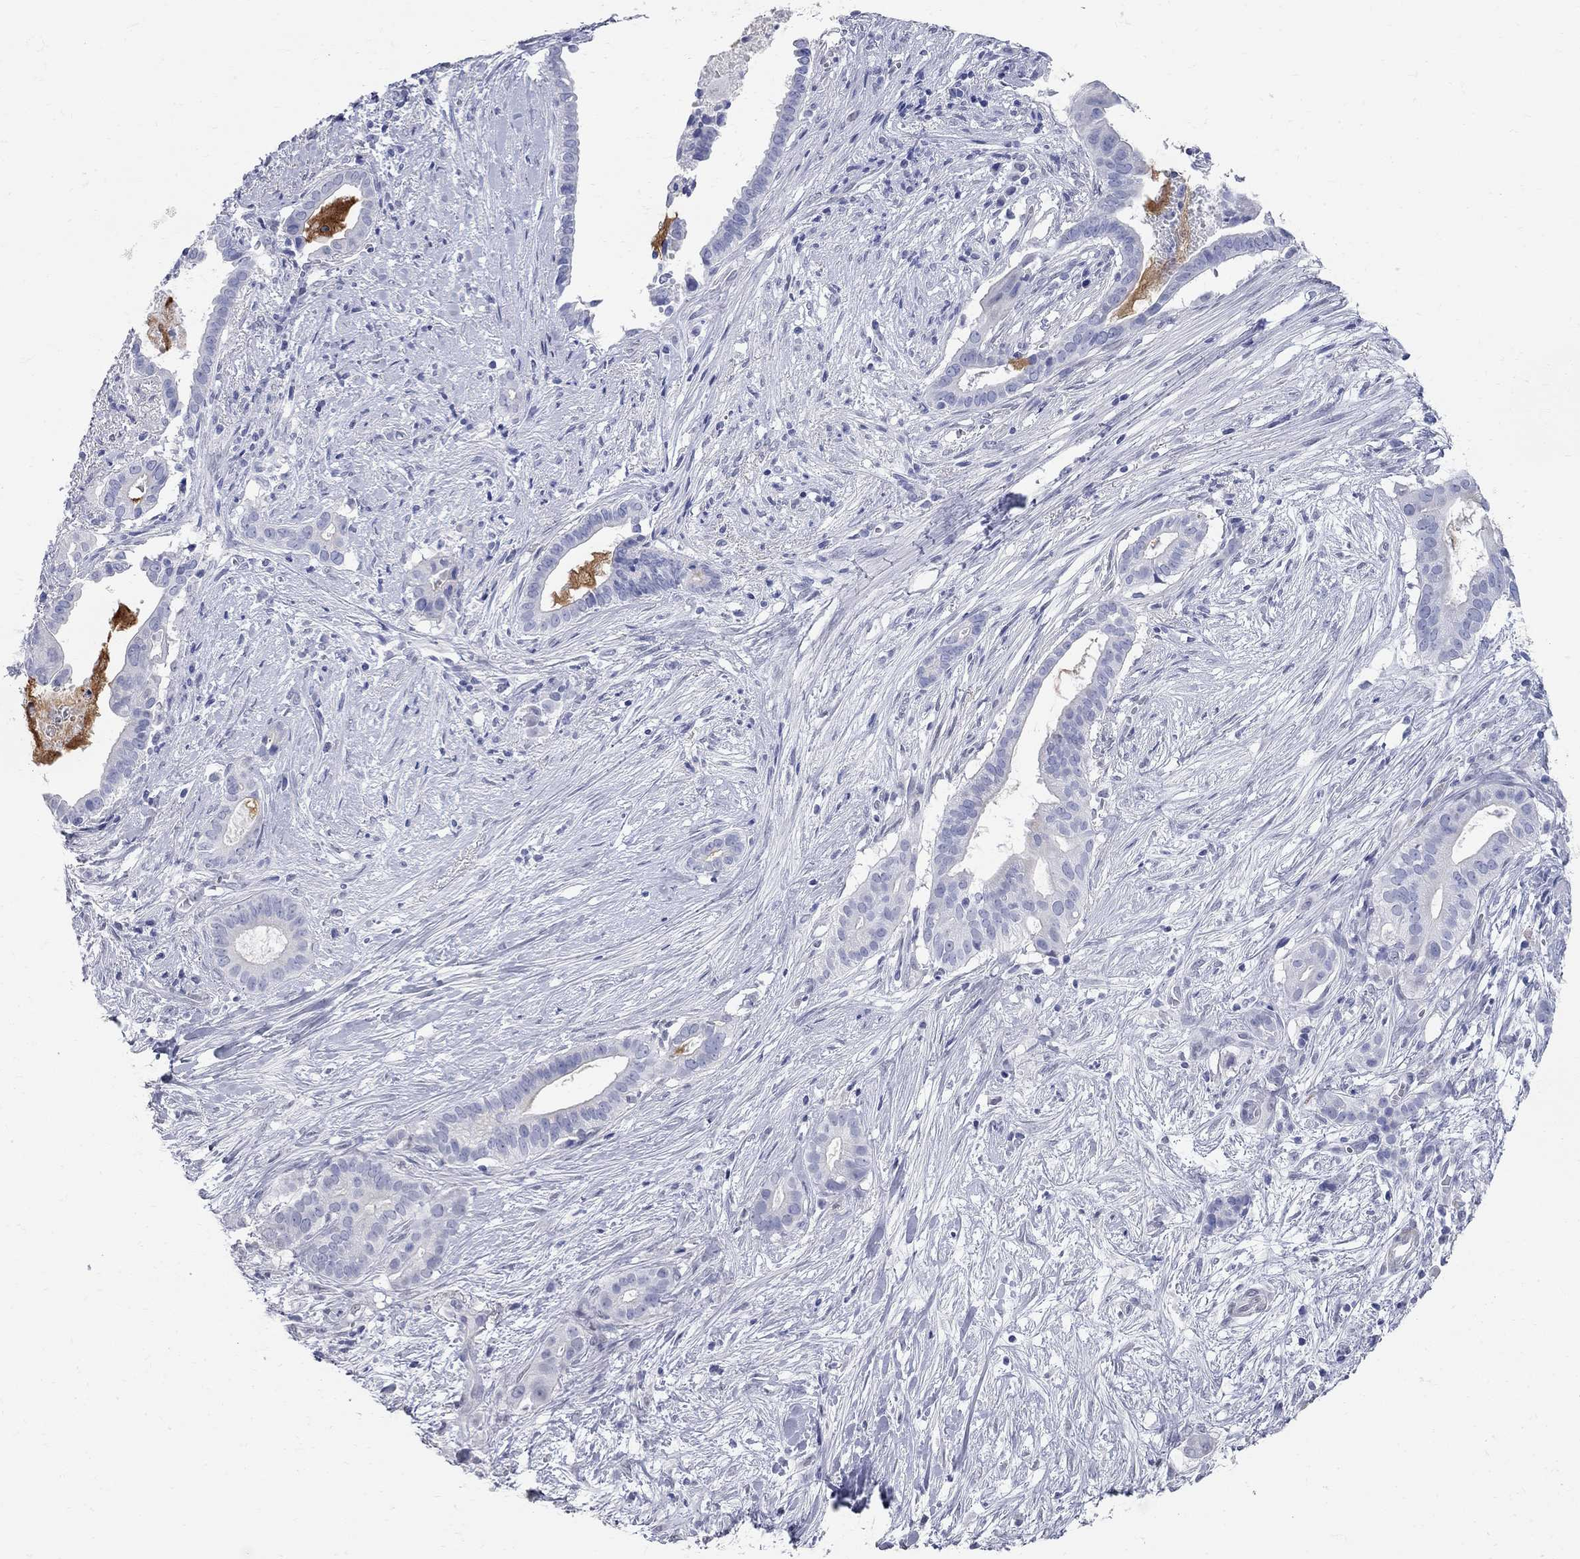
{"staining": {"intensity": "negative", "quantity": "none", "location": "none"}, "tissue": "pancreatic cancer", "cell_type": "Tumor cells", "image_type": "cancer", "snomed": [{"axis": "morphology", "description": "Adenocarcinoma, NOS"}, {"axis": "topography", "description": "Pancreas"}], "caption": "Immunohistochemistry (IHC) image of neoplastic tissue: pancreatic adenocarcinoma stained with DAB (3,3'-diaminobenzidine) demonstrates no significant protein positivity in tumor cells. Brightfield microscopy of immunohistochemistry stained with DAB (brown) and hematoxylin (blue), captured at high magnification.", "gene": "BPIFB1", "patient": {"sex": "male", "age": 61}}